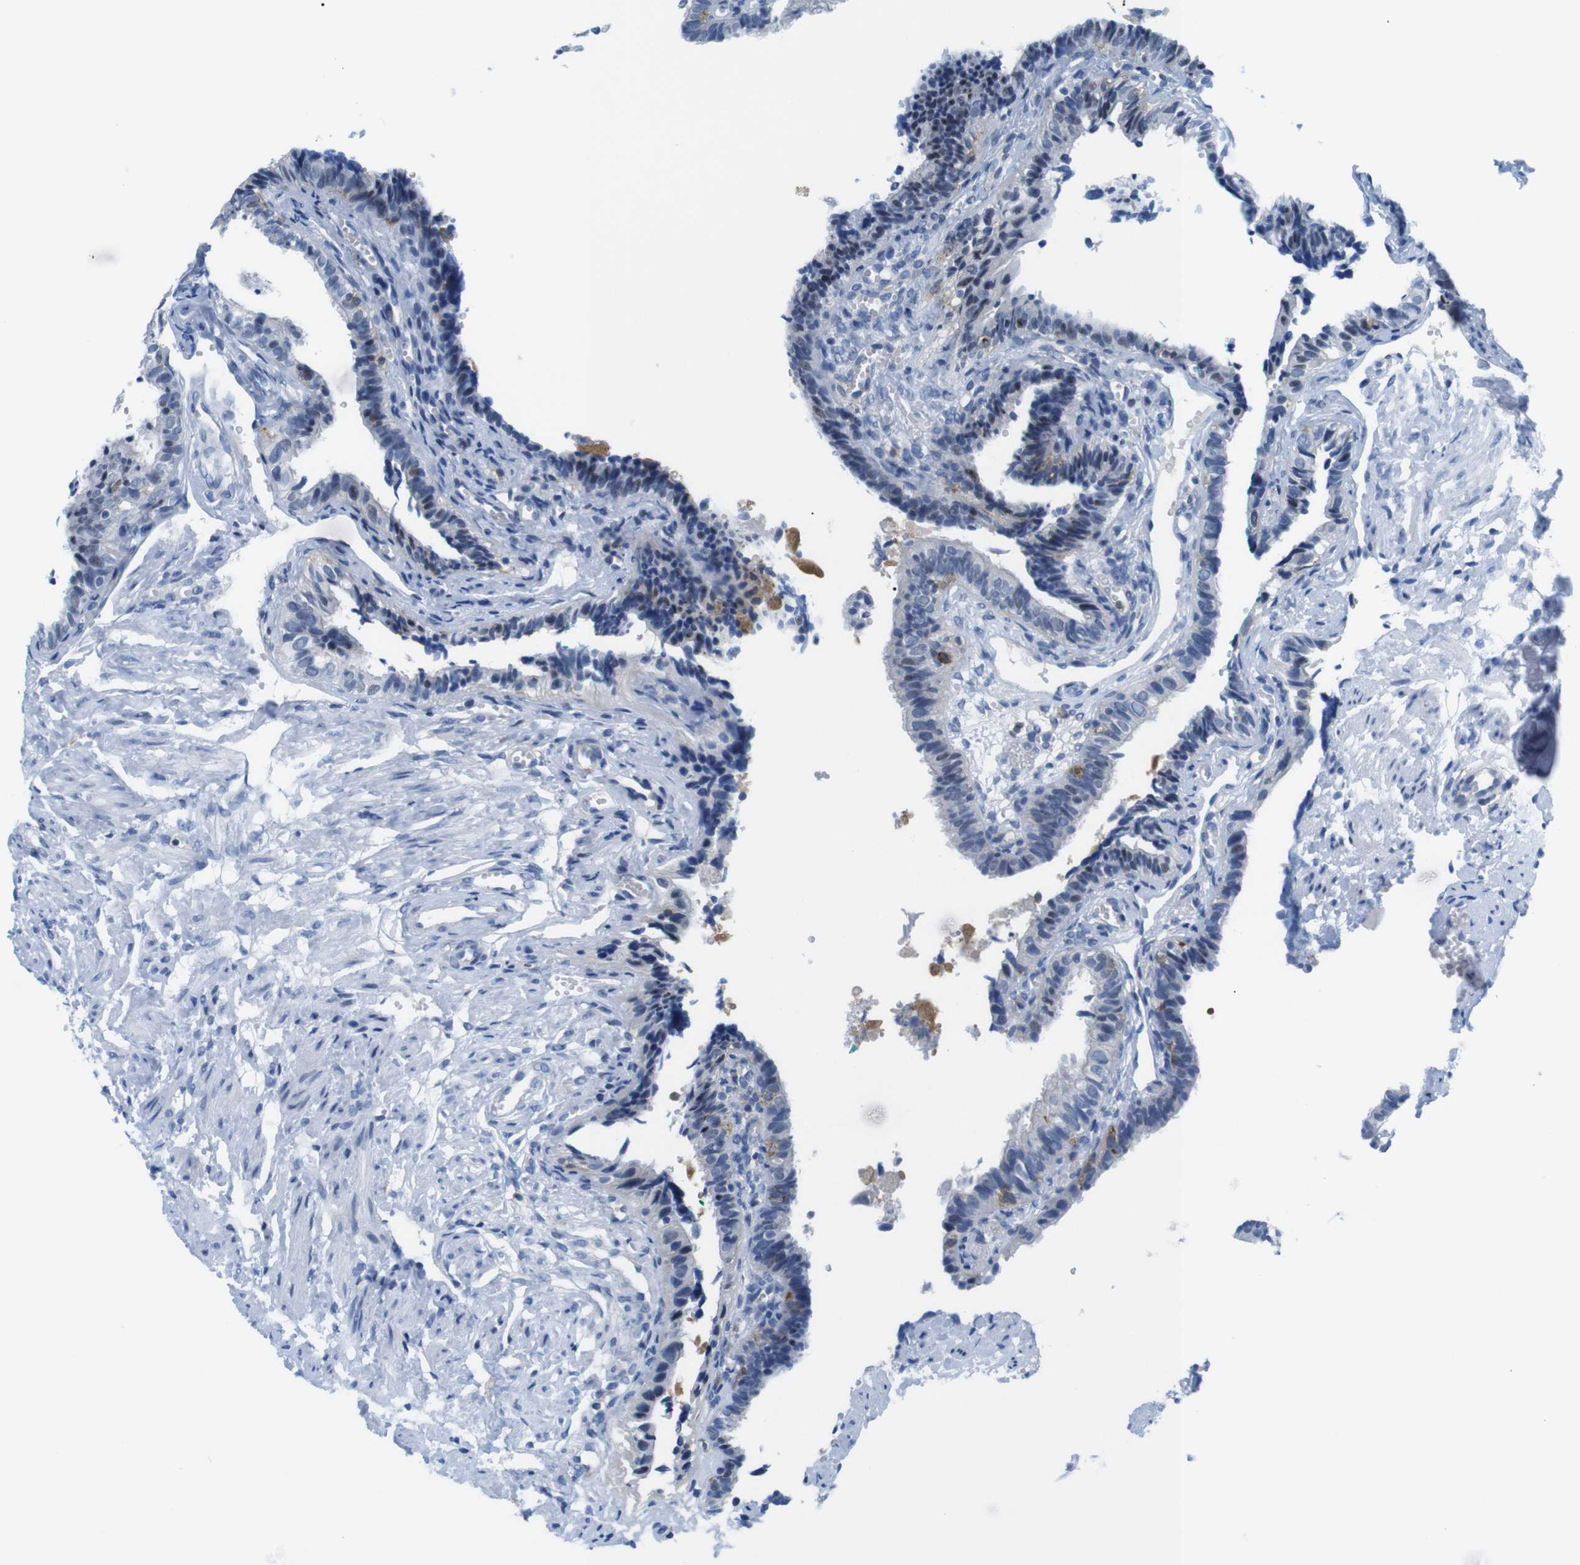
{"staining": {"intensity": "weak", "quantity": "<25%", "location": "cytoplasmic/membranous"}, "tissue": "fallopian tube", "cell_type": "Glandular cells", "image_type": "normal", "snomed": [{"axis": "morphology", "description": "Normal tissue, NOS"}, {"axis": "topography", "description": "Fallopian tube"}], "caption": "DAB (3,3'-diaminobenzidine) immunohistochemical staining of unremarkable human fallopian tube demonstrates no significant staining in glandular cells. (Brightfield microscopy of DAB IHC at high magnification).", "gene": "CD300C", "patient": {"sex": "female", "age": 46}}